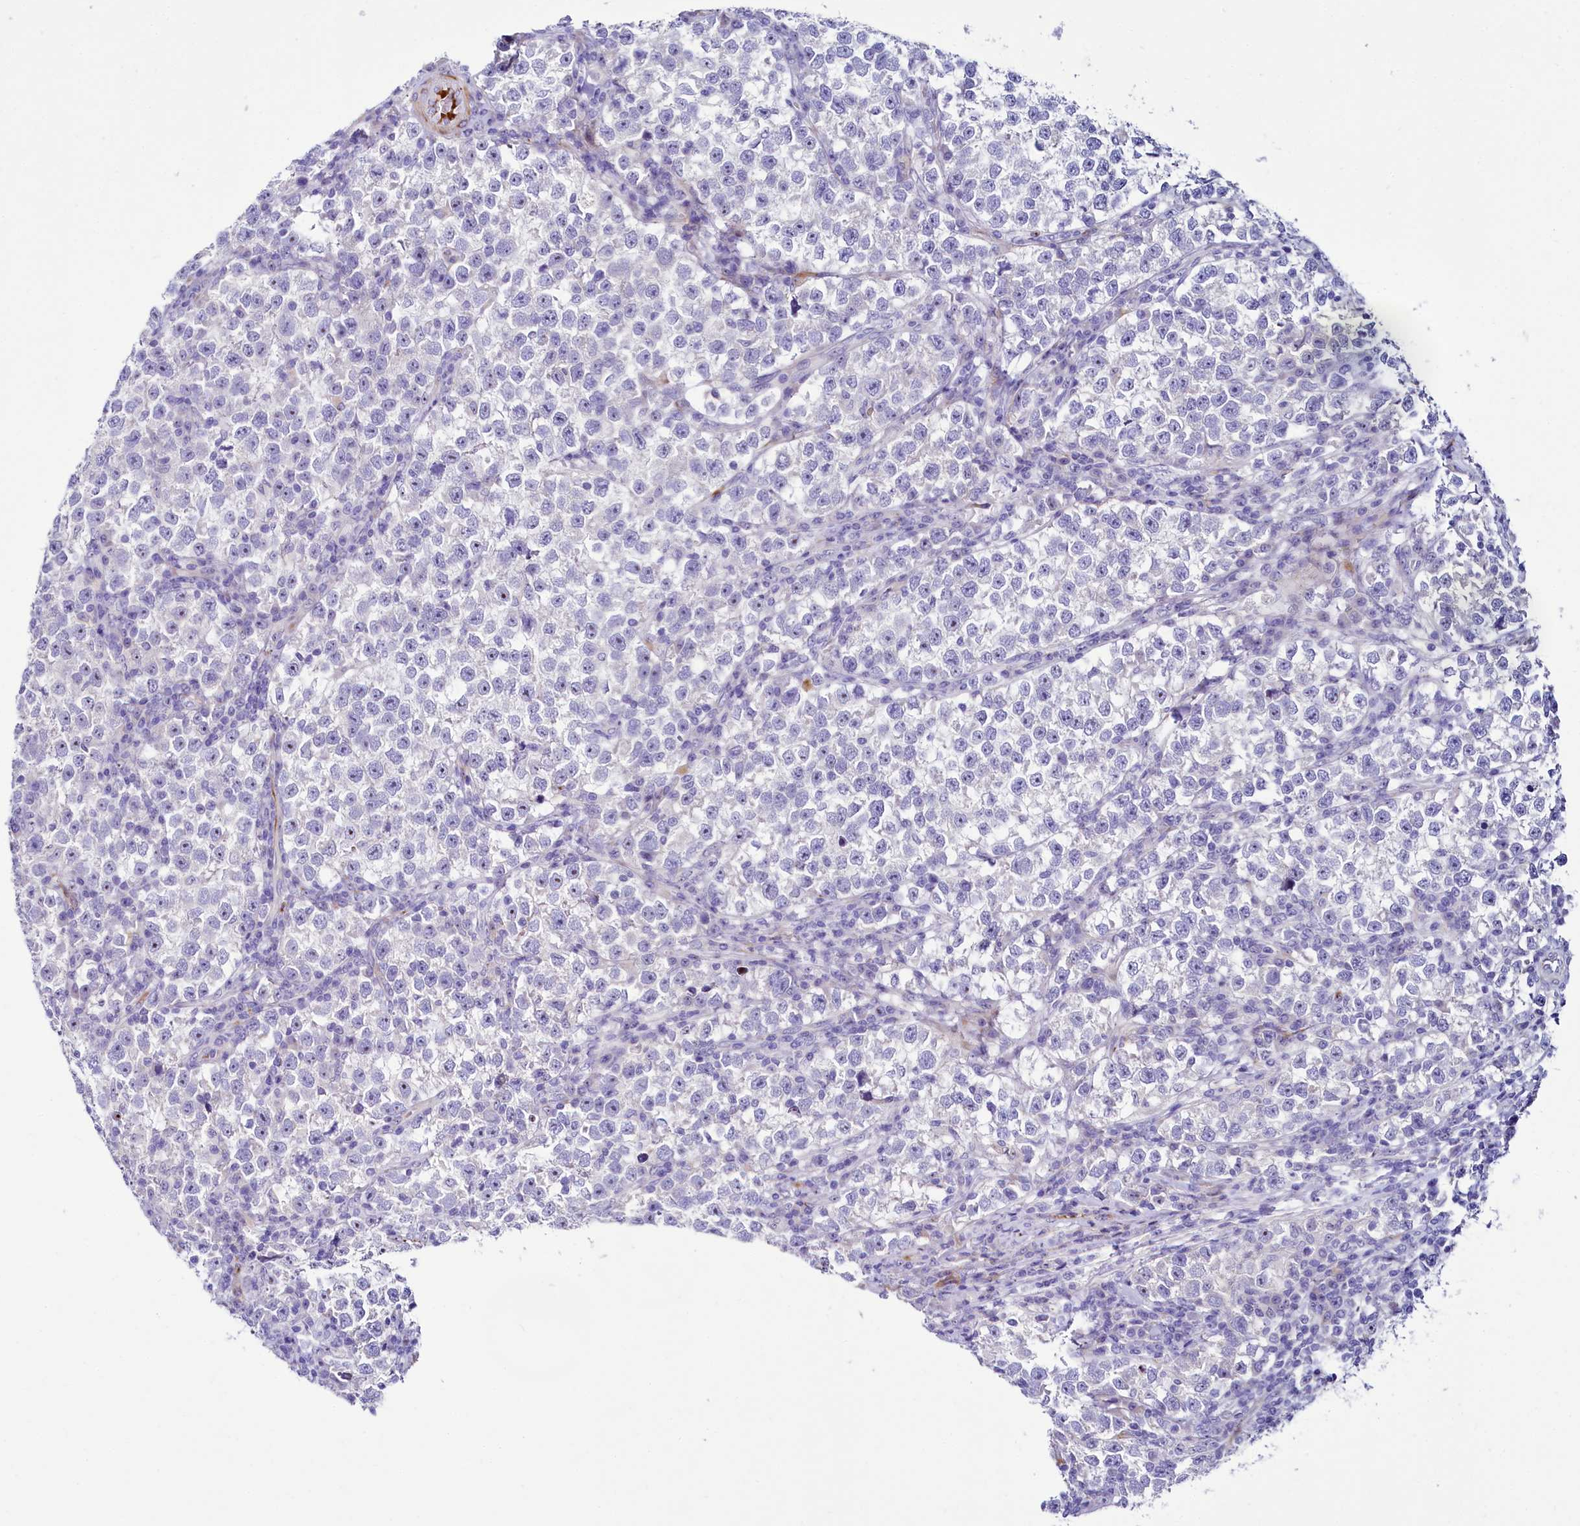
{"staining": {"intensity": "negative", "quantity": "none", "location": "none"}, "tissue": "testis cancer", "cell_type": "Tumor cells", "image_type": "cancer", "snomed": [{"axis": "morphology", "description": "Normal tissue, NOS"}, {"axis": "morphology", "description": "Seminoma, NOS"}, {"axis": "topography", "description": "Testis"}], "caption": "Protein analysis of testis cancer reveals no significant positivity in tumor cells. Brightfield microscopy of IHC stained with DAB (3,3'-diaminobenzidine) (brown) and hematoxylin (blue), captured at high magnification.", "gene": "SH3TC2", "patient": {"sex": "male", "age": 43}}